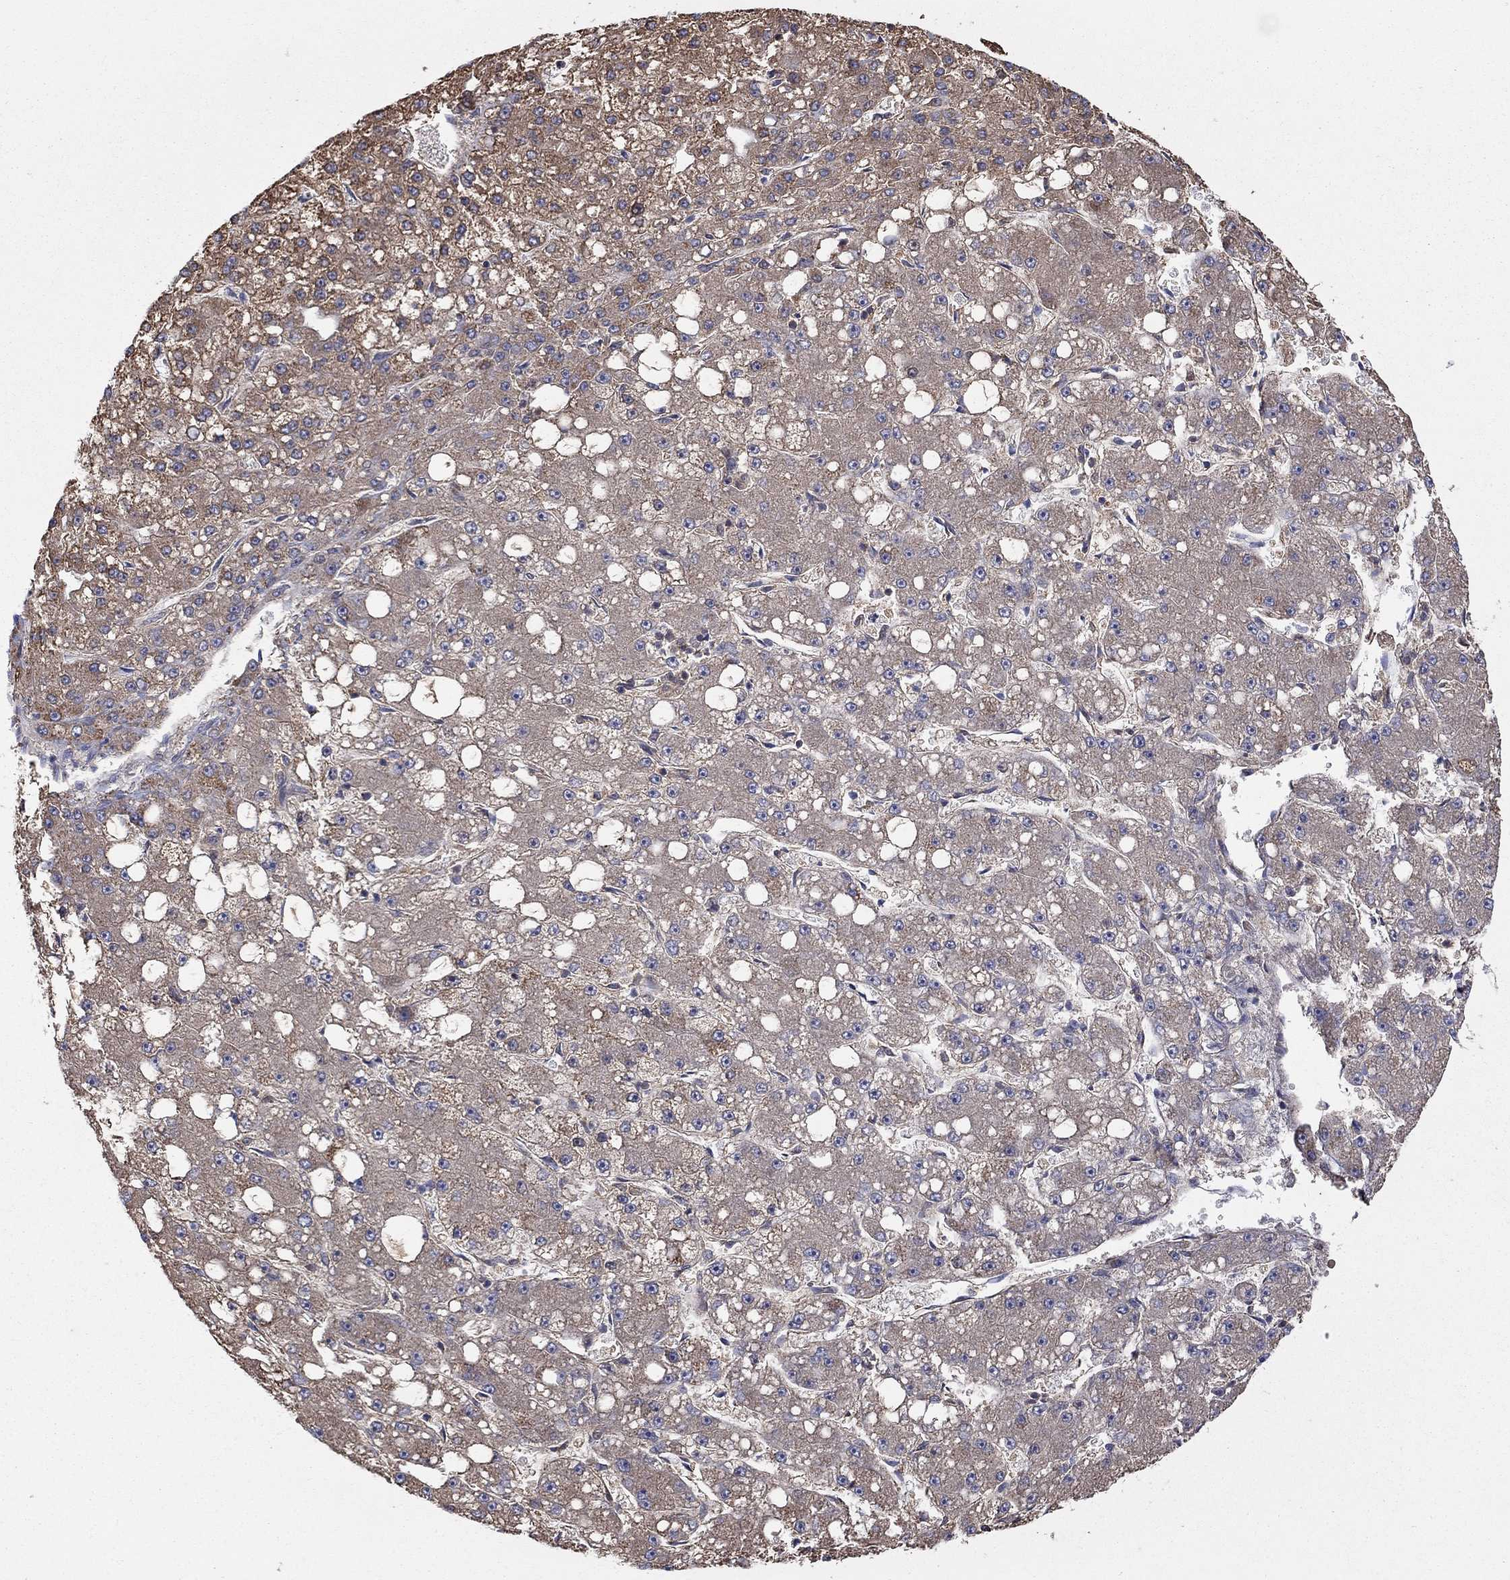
{"staining": {"intensity": "moderate", "quantity": ">75%", "location": "cytoplasmic/membranous"}, "tissue": "liver cancer", "cell_type": "Tumor cells", "image_type": "cancer", "snomed": [{"axis": "morphology", "description": "Carcinoma, Hepatocellular, NOS"}, {"axis": "topography", "description": "Liver"}], "caption": "This image exhibits immunohistochemistry (IHC) staining of human liver hepatocellular carcinoma, with medium moderate cytoplasmic/membranous positivity in about >75% of tumor cells.", "gene": "HPS5", "patient": {"sex": "male", "age": 67}}